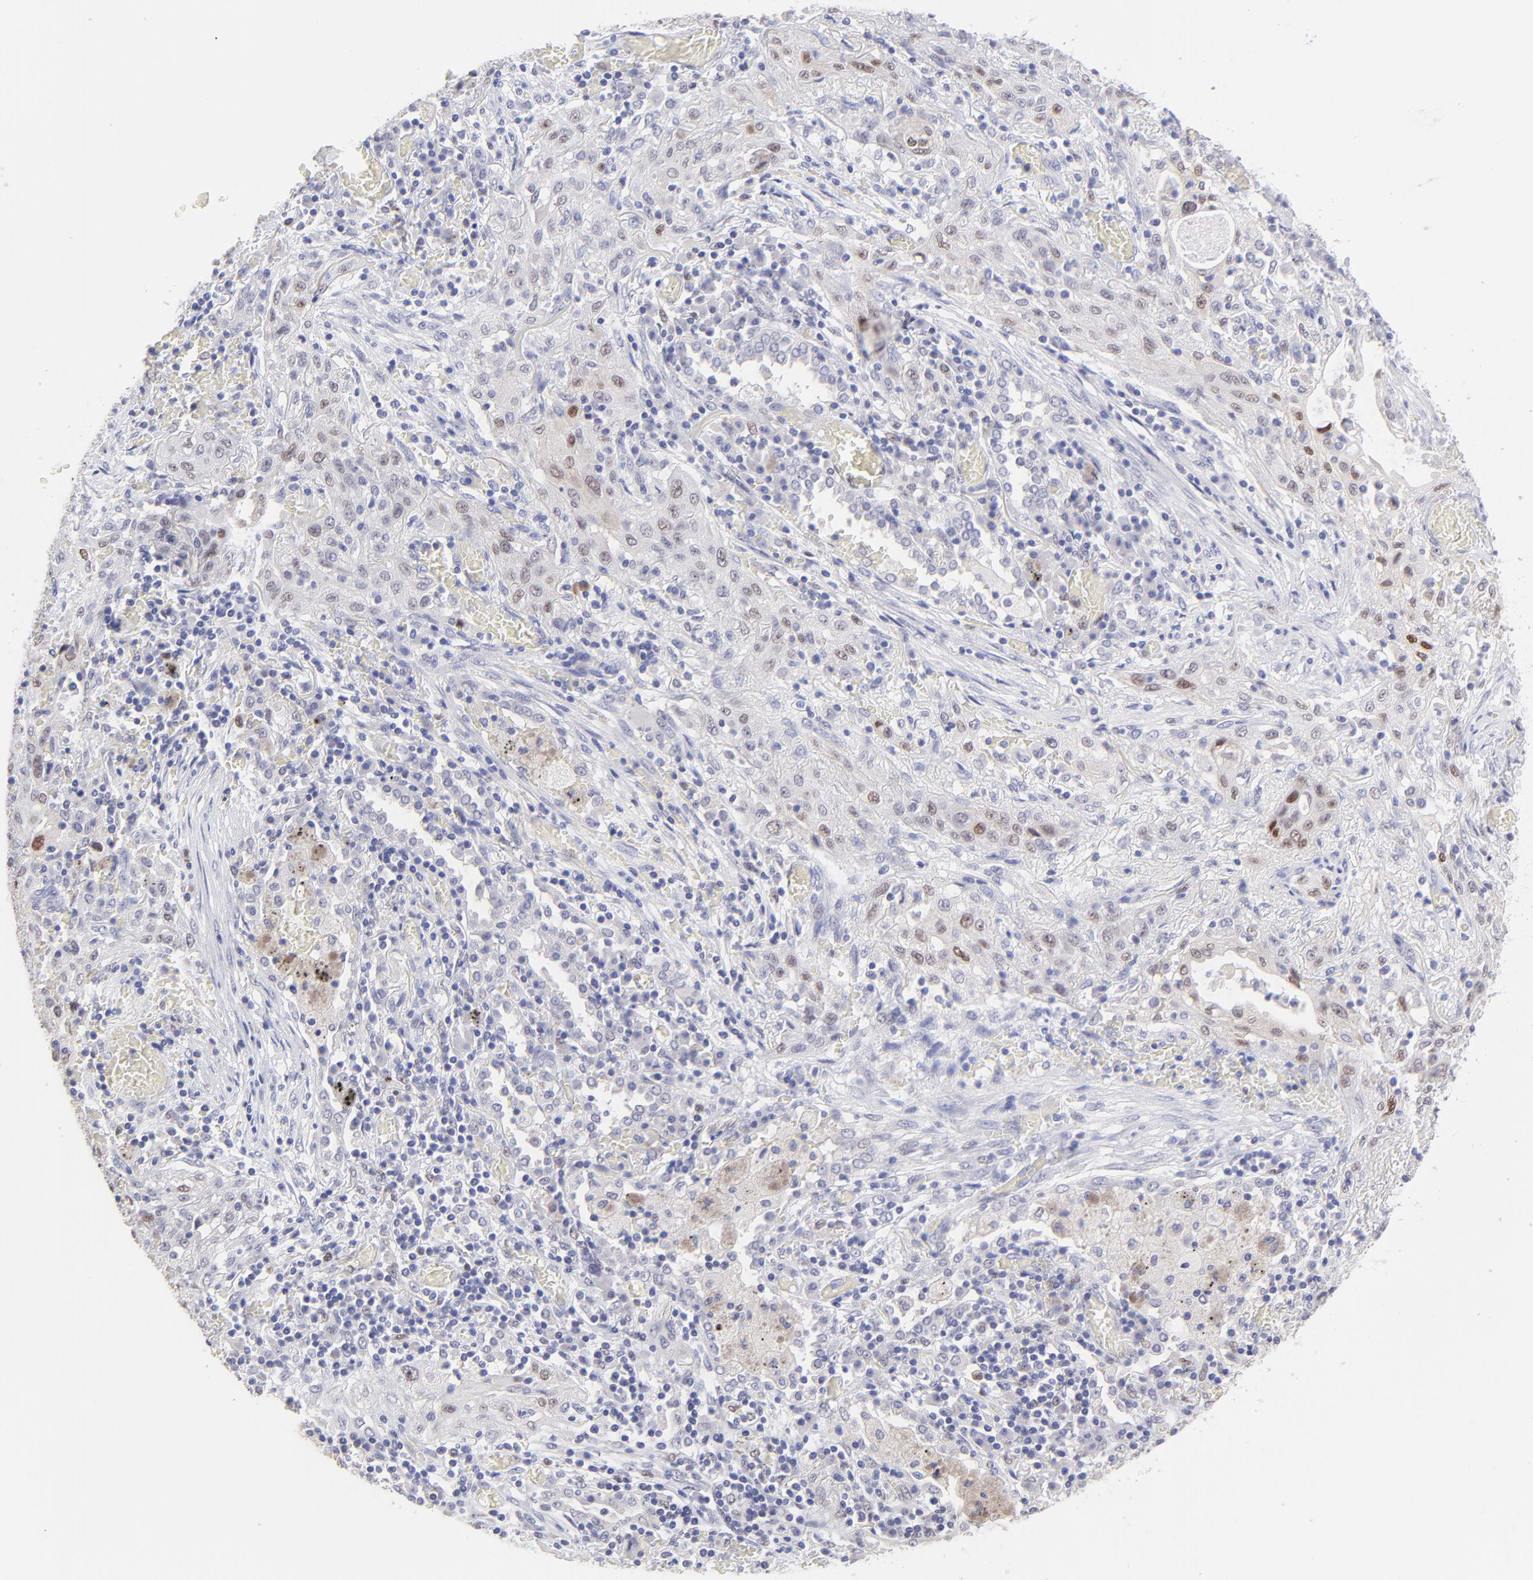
{"staining": {"intensity": "weak", "quantity": "<25%", "location": "nuclear"}, "tissue": "lung cancer", "cell_type": "Tumor cells", "image_type": "cancer", "snomed": [{"axis": "morphology", "description": "Squamous cell carcinoma, NOS"}, {"axis": "topography", "description": "Lung"}], "caption": "Immunohistochemical staining of human lung cancer (squamous cell carcinoma) demonstrates no significant staining in tumor cells.", "gene": "KLF4", "patient": {"sex": "female", "age": 47}}